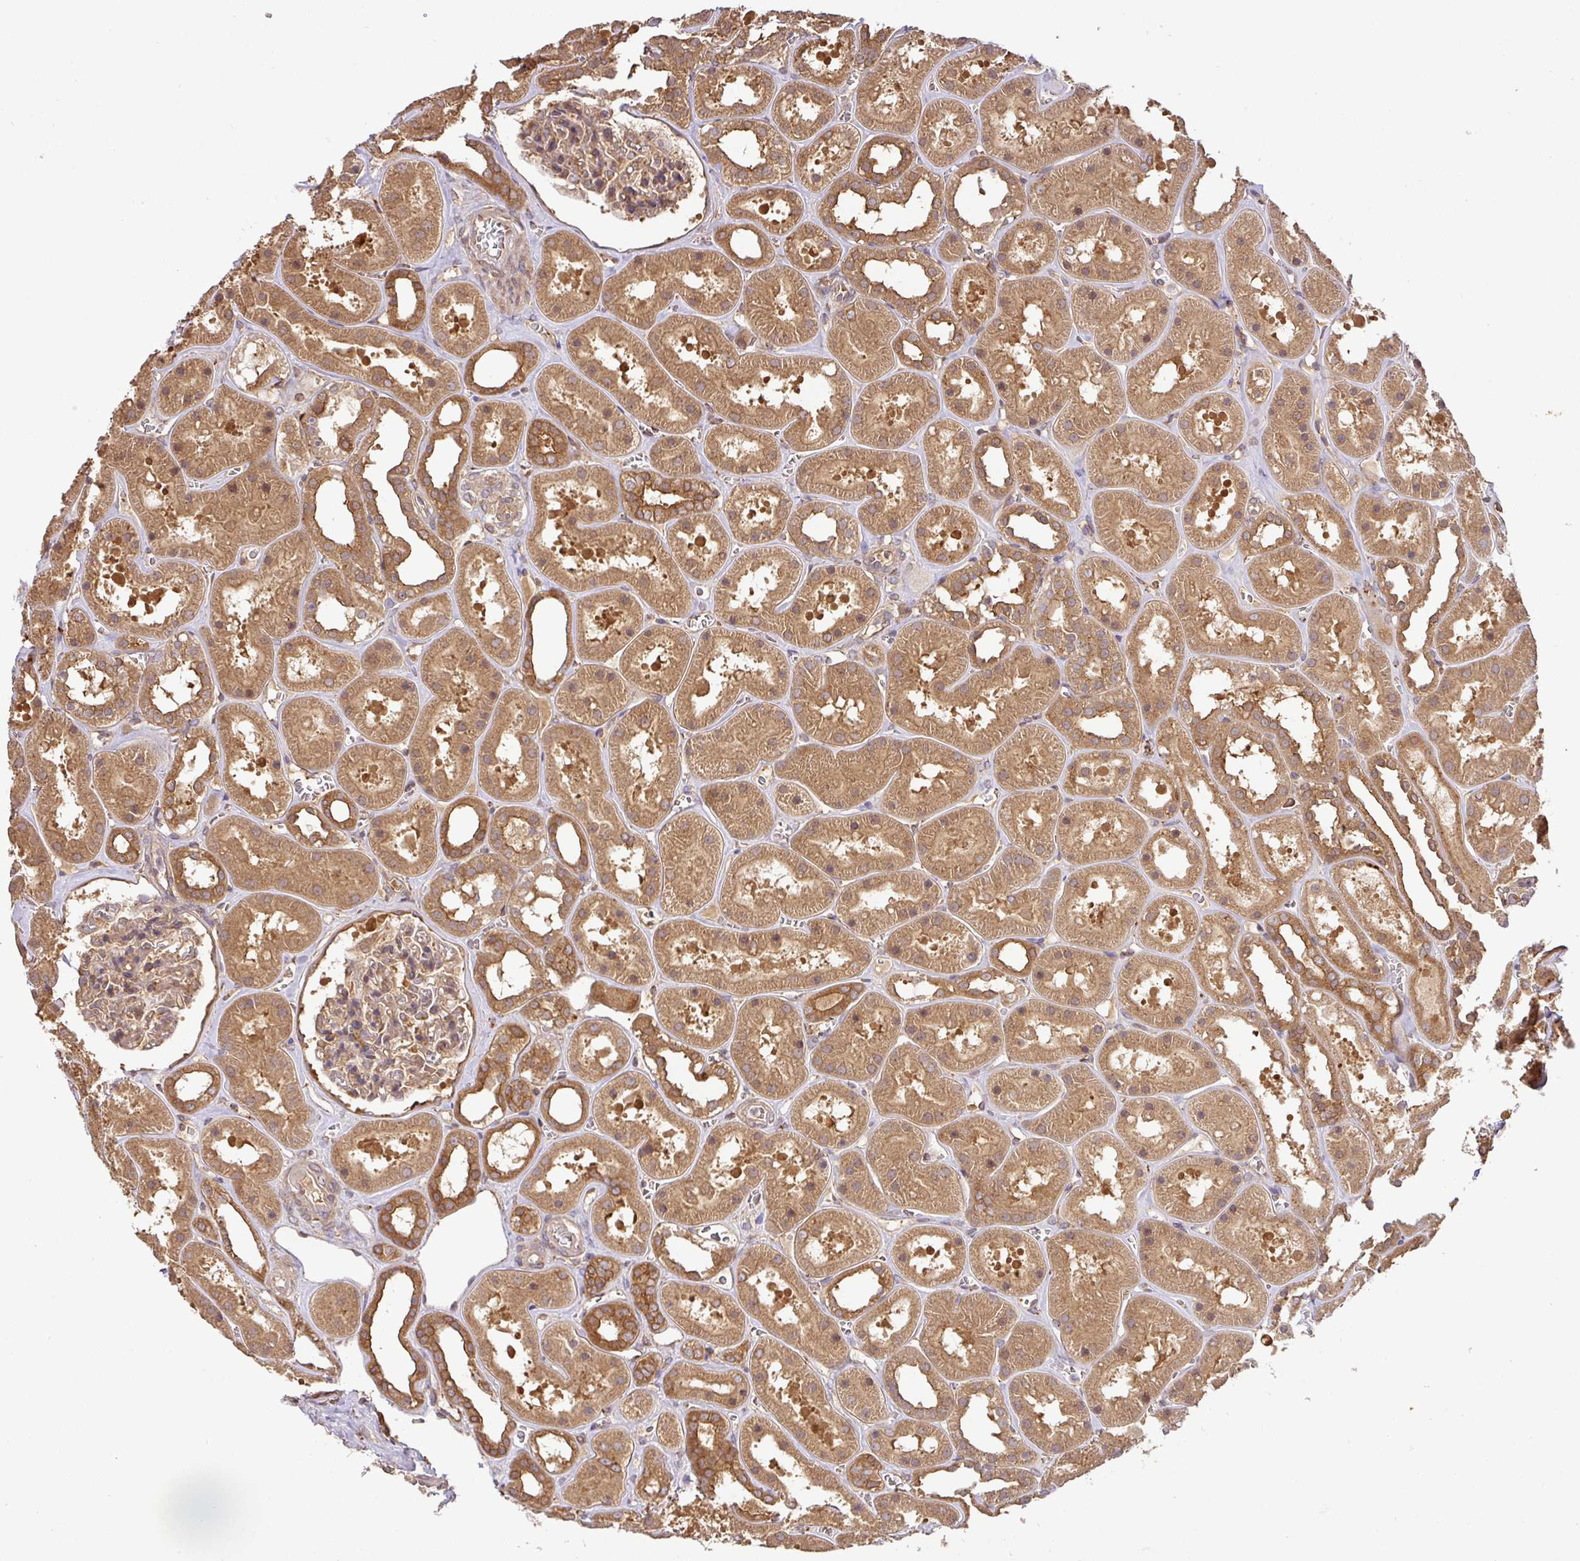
{"staining": {"intensity": "moderate", "quantity": ">75%", "location": "cytoplasmic/membranous"}, "tissue": "kidney", "cell_type": "Cells in glomeruli", "image_type": "normal", "snomed": [{"axis": "morphology", "description": "Normal tissue, NOS"}, {"axis": "topography", "description": "Kidney"}], "caption": "IHC photomicrograph of unremarkable human kidney stained for a protein (brown), which displays medium levels of moderate cytoplasmic/membranous positivity in approximately >75% of cells in glomeruli.", "gene": "GSPT1", "patient": {"sex": "female", "age": 41}}